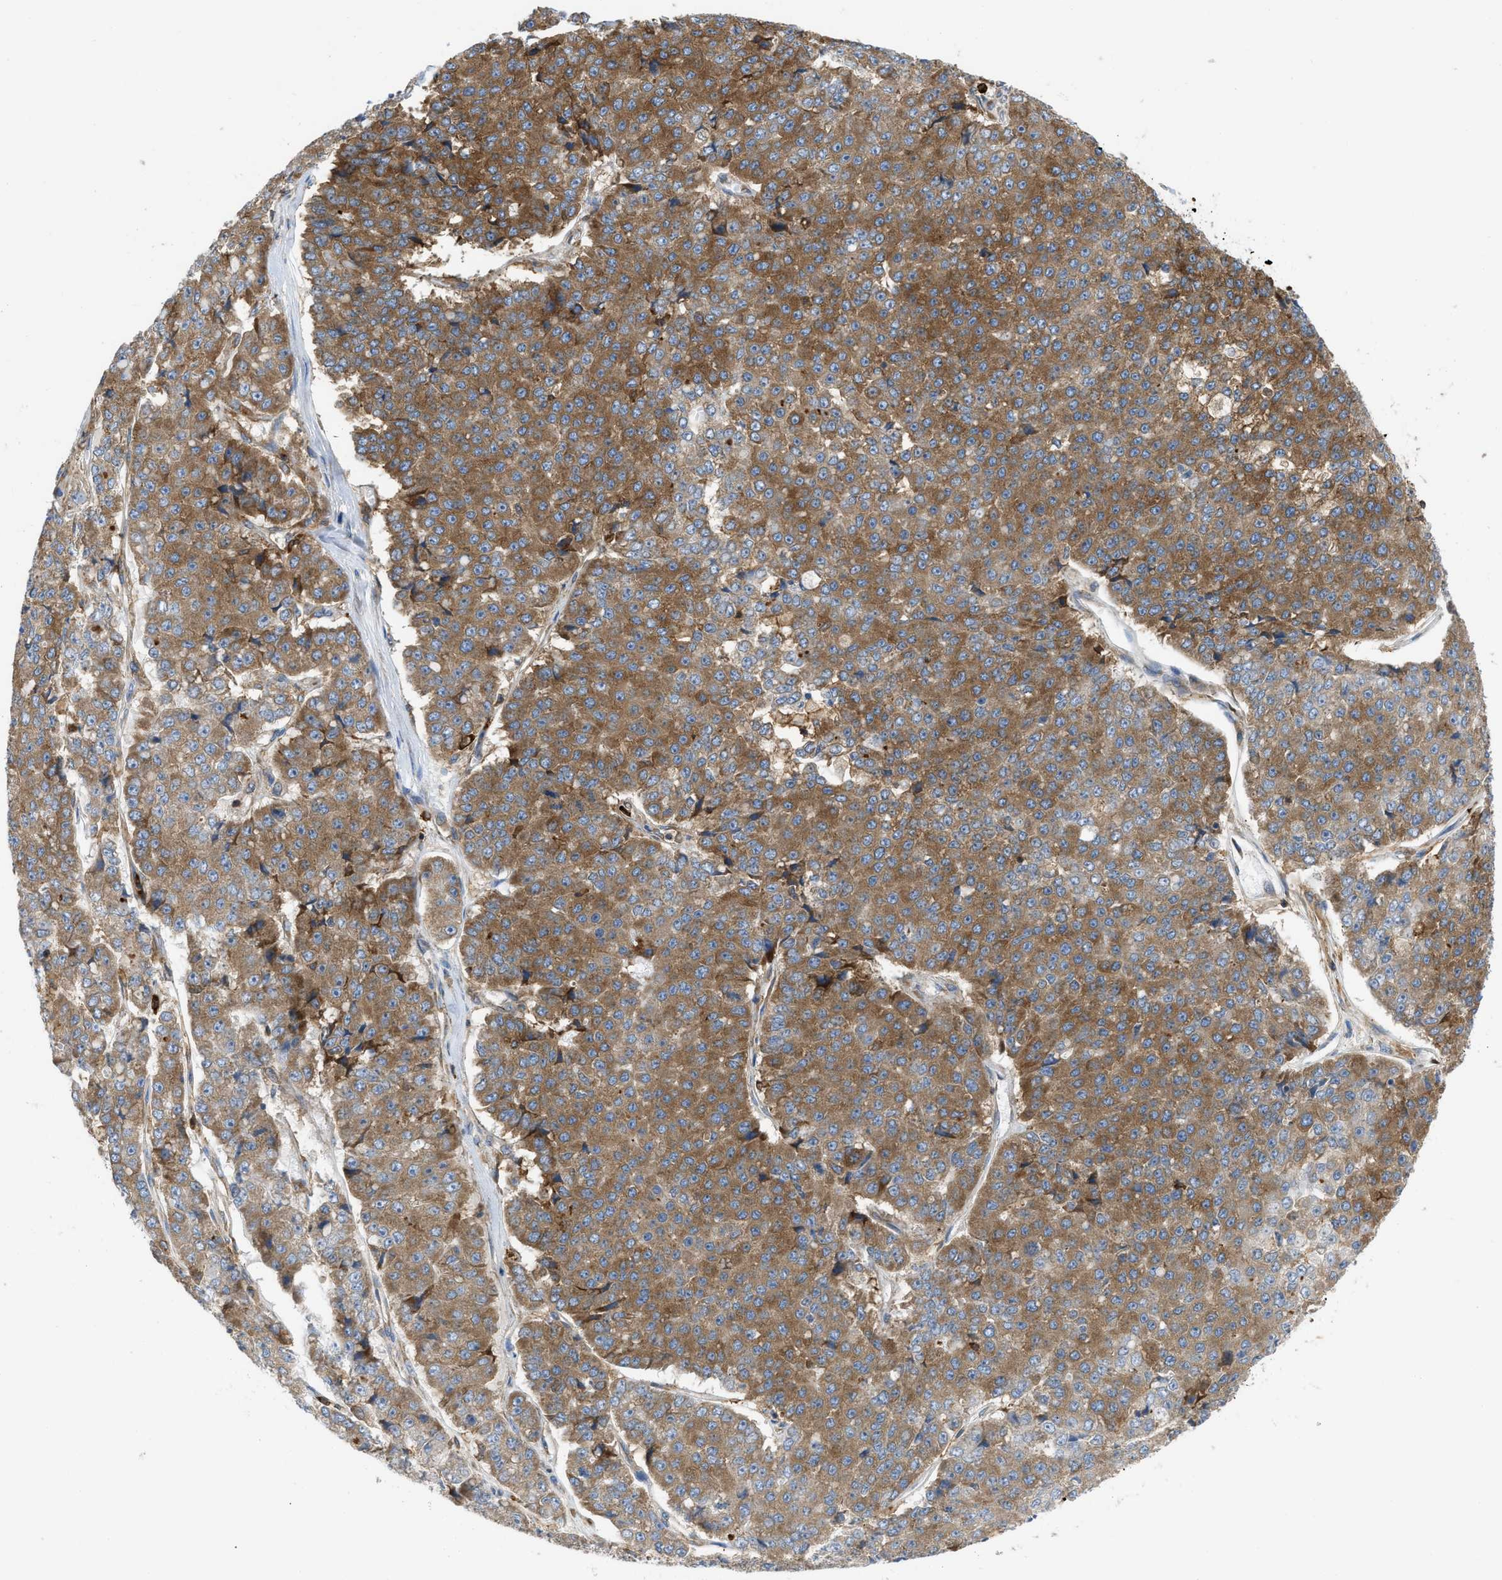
{"staining": {"intensity": "strong", "quantity": ">75%", "location": "cytoplasmic/membranous"}, "tissue": "pancreatic cancer", "cell_type": "Tumor cells", "image_type": "cancer", "snomed": [{"axis": "morphology", "description": "Adenocarcinoma, NOS"}, {"axis": "topography", "description": "Pancreas"}], "caption": "Pancreatic cancer (adenocarcinoma) stained for a protein (brown) demonstrates strong cytoplasmic/membranous positive positivity in approximately >75% of tumor cells.", "gene": "GPAT4", "patient": {"sex": "male", "age": 50}}